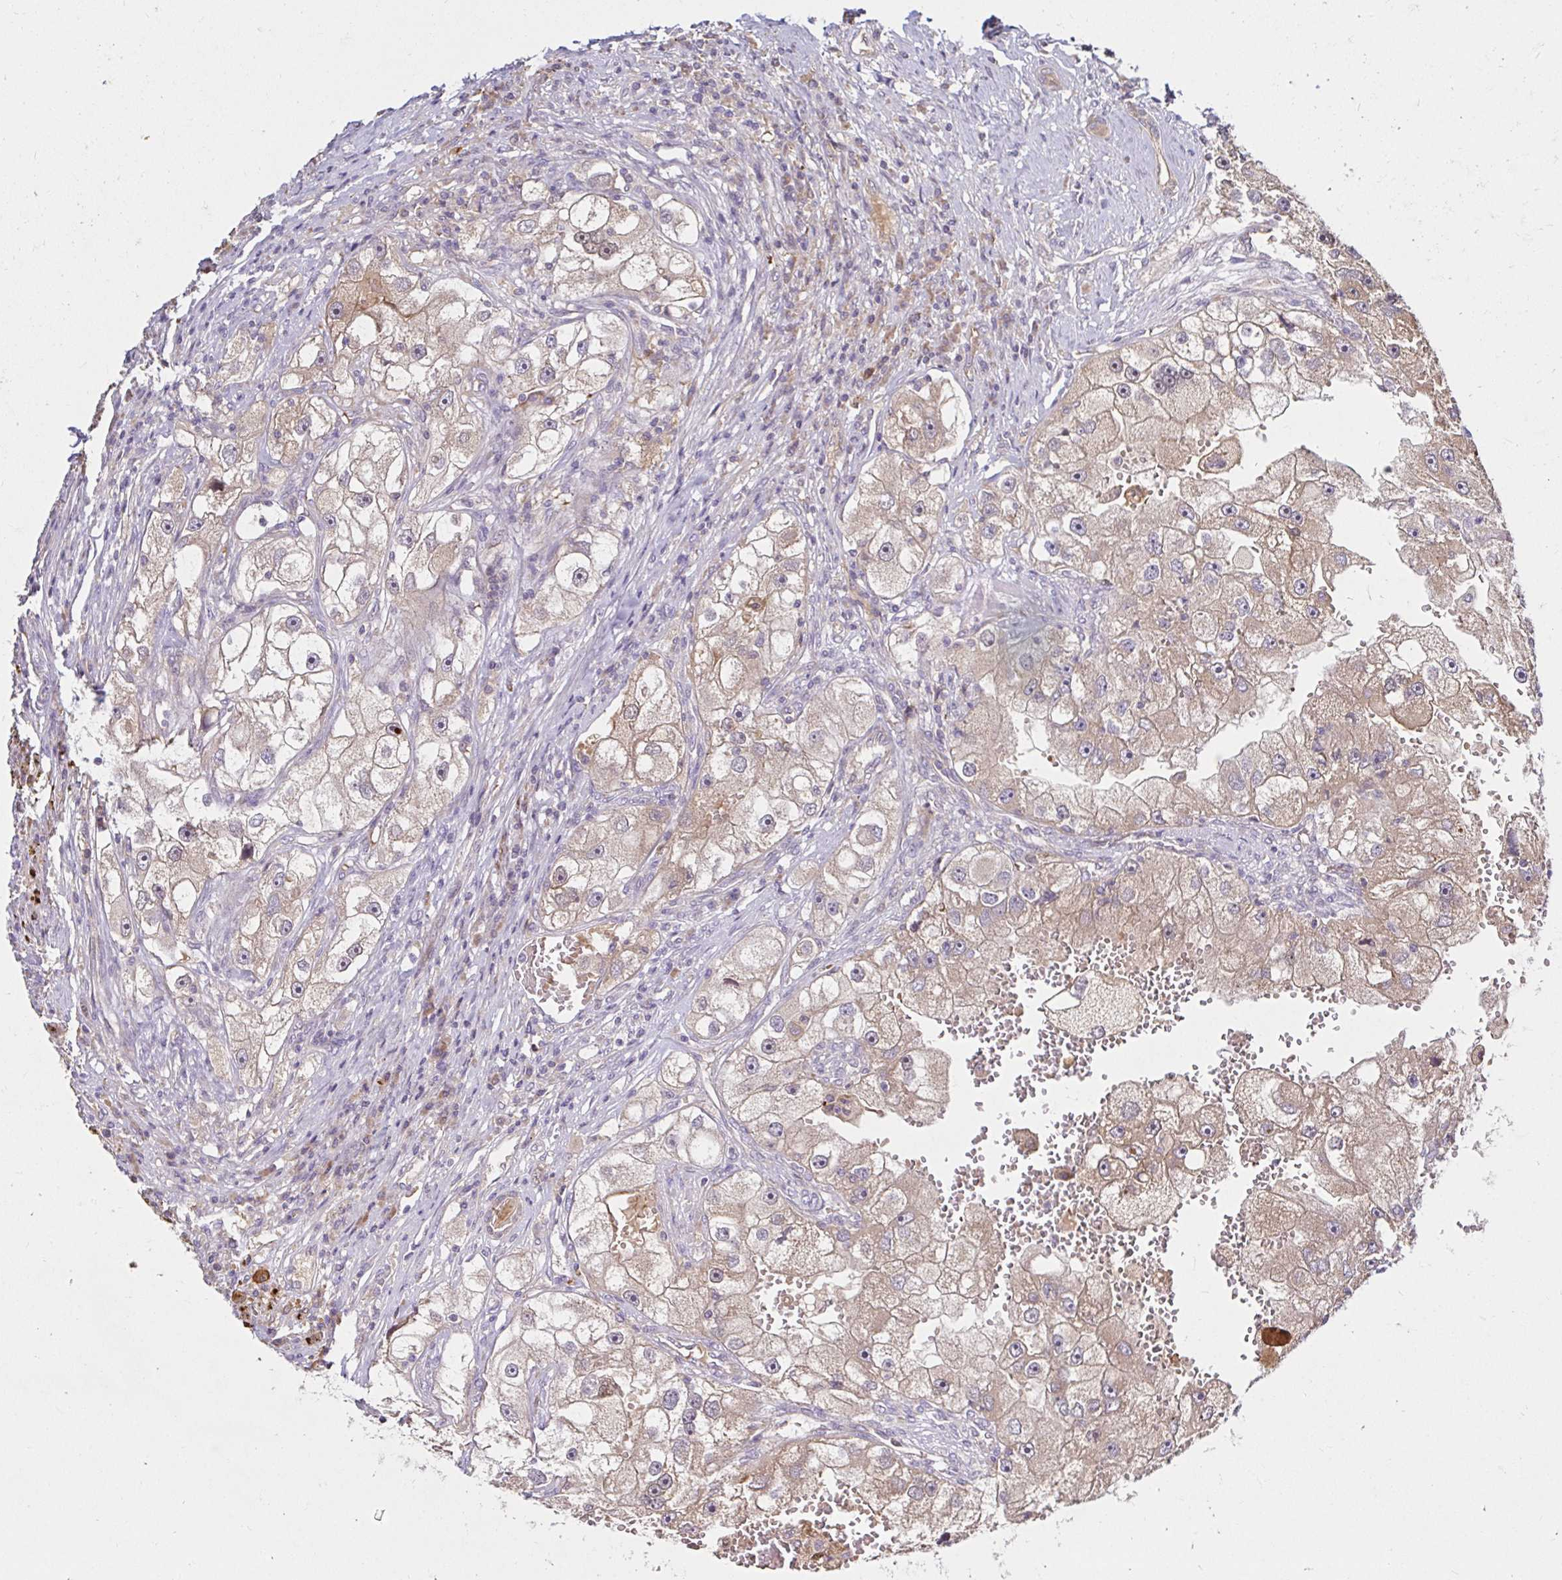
{"staining": {"intensity": "moderate", "quantity": ">75%", "location": "cytoplasmic/membranous"}, "tissue": "renal cancer", "cell_type": "Tumor cells", "image_type": "cancer", "snomed": [{"axis": "morphology", "description": "Adenocarcinoma, NOS"}, {"axis": "topography", "description": "Kidney"}], "caption": "Immunohistochemical staining of human renal cancer (adenocarcinoma) shows medium levels of moderate cytoplasmic/membranous expression in about >75% of tumor cells.", "gene": "ARHGEF37", "patient": {"sex": "male", "age": 63}}